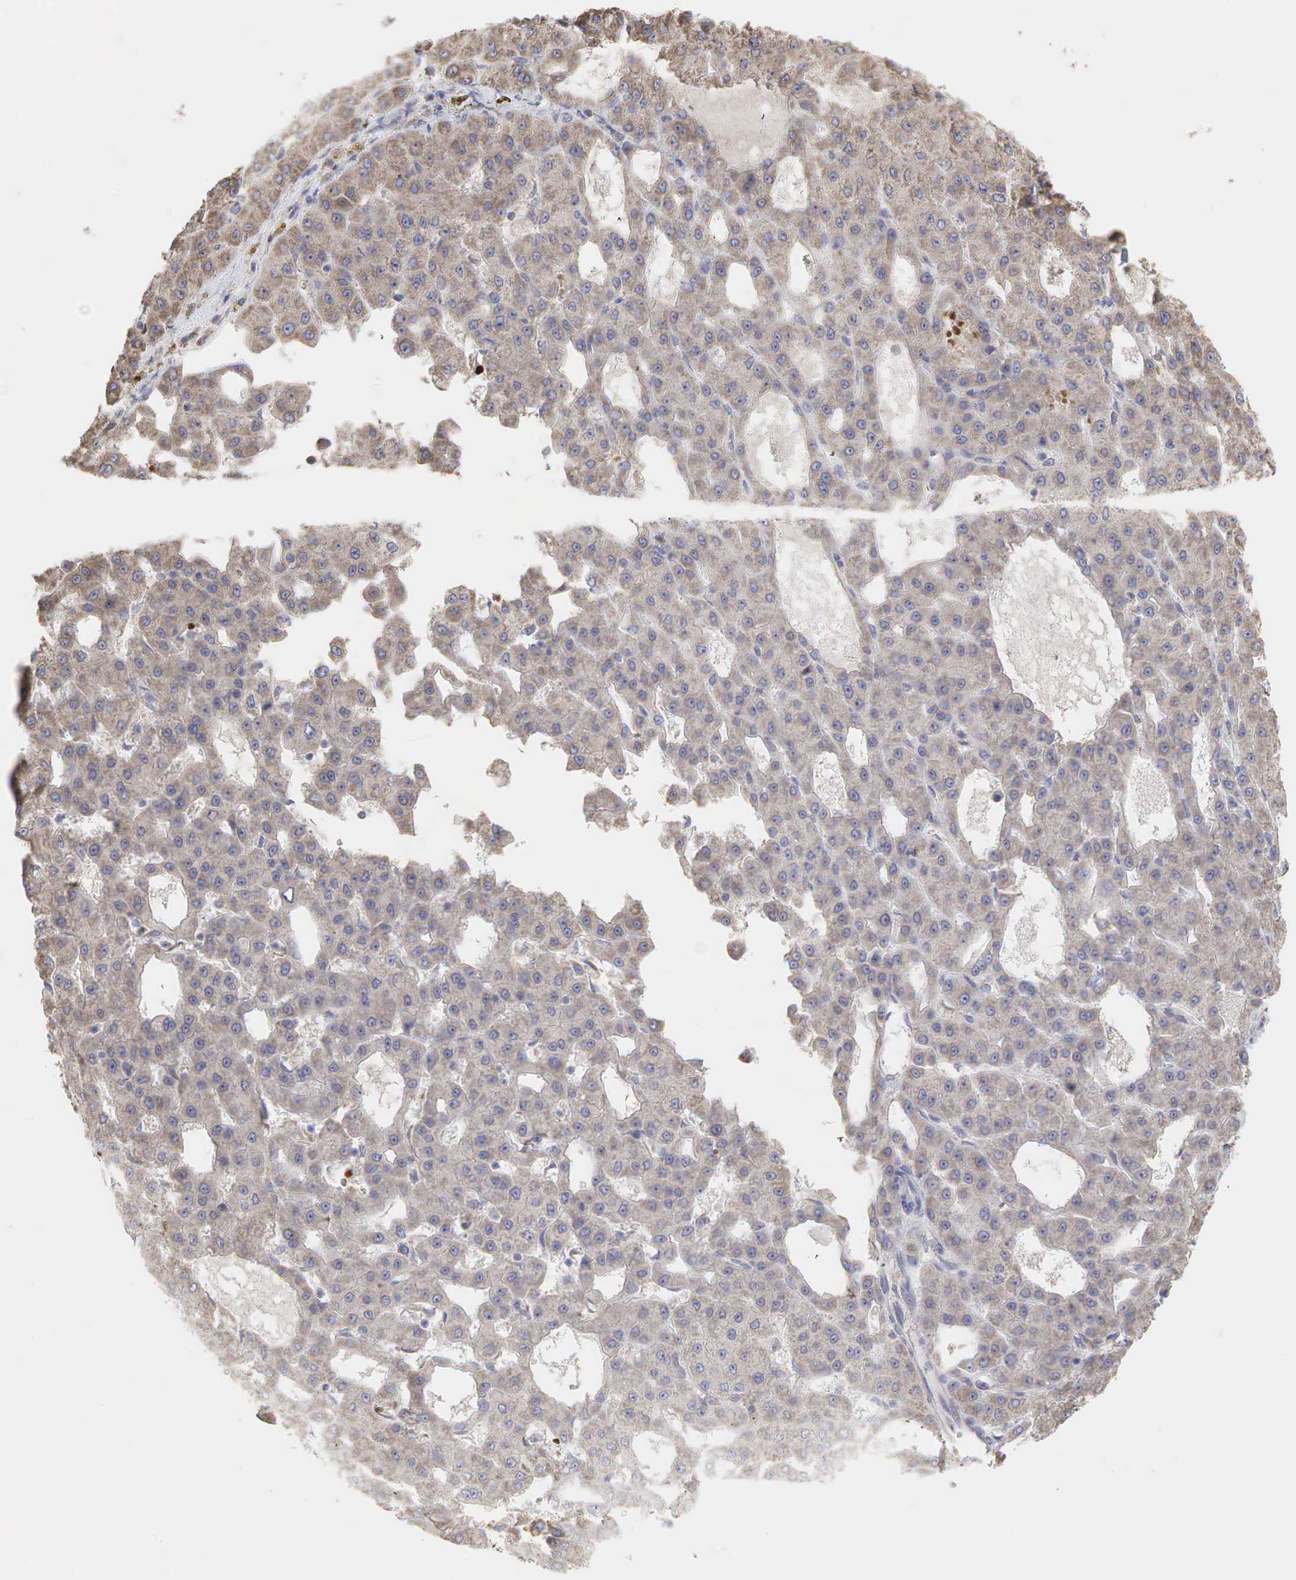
{"staining": {"intensity": "weak", "quantity": ">75%", "location": "cytoplasmic/membranous"}, "tissue": "liver cancer", "cell_type": "Tumor cells", "image_type": "cancer", "snomed": [{"axis": "morphology", "description": "Carcinoma, Hepatocellular, NOS"}, {"axis": "topography", "description": "Liver"}], "caption": "Protein staining shows weak cytoplasmic/membranous staining in approximately >75% of tumor cells in liver cancer.", "gene": "PABPC5", "patient": {"sex": "male", "age": 47}}